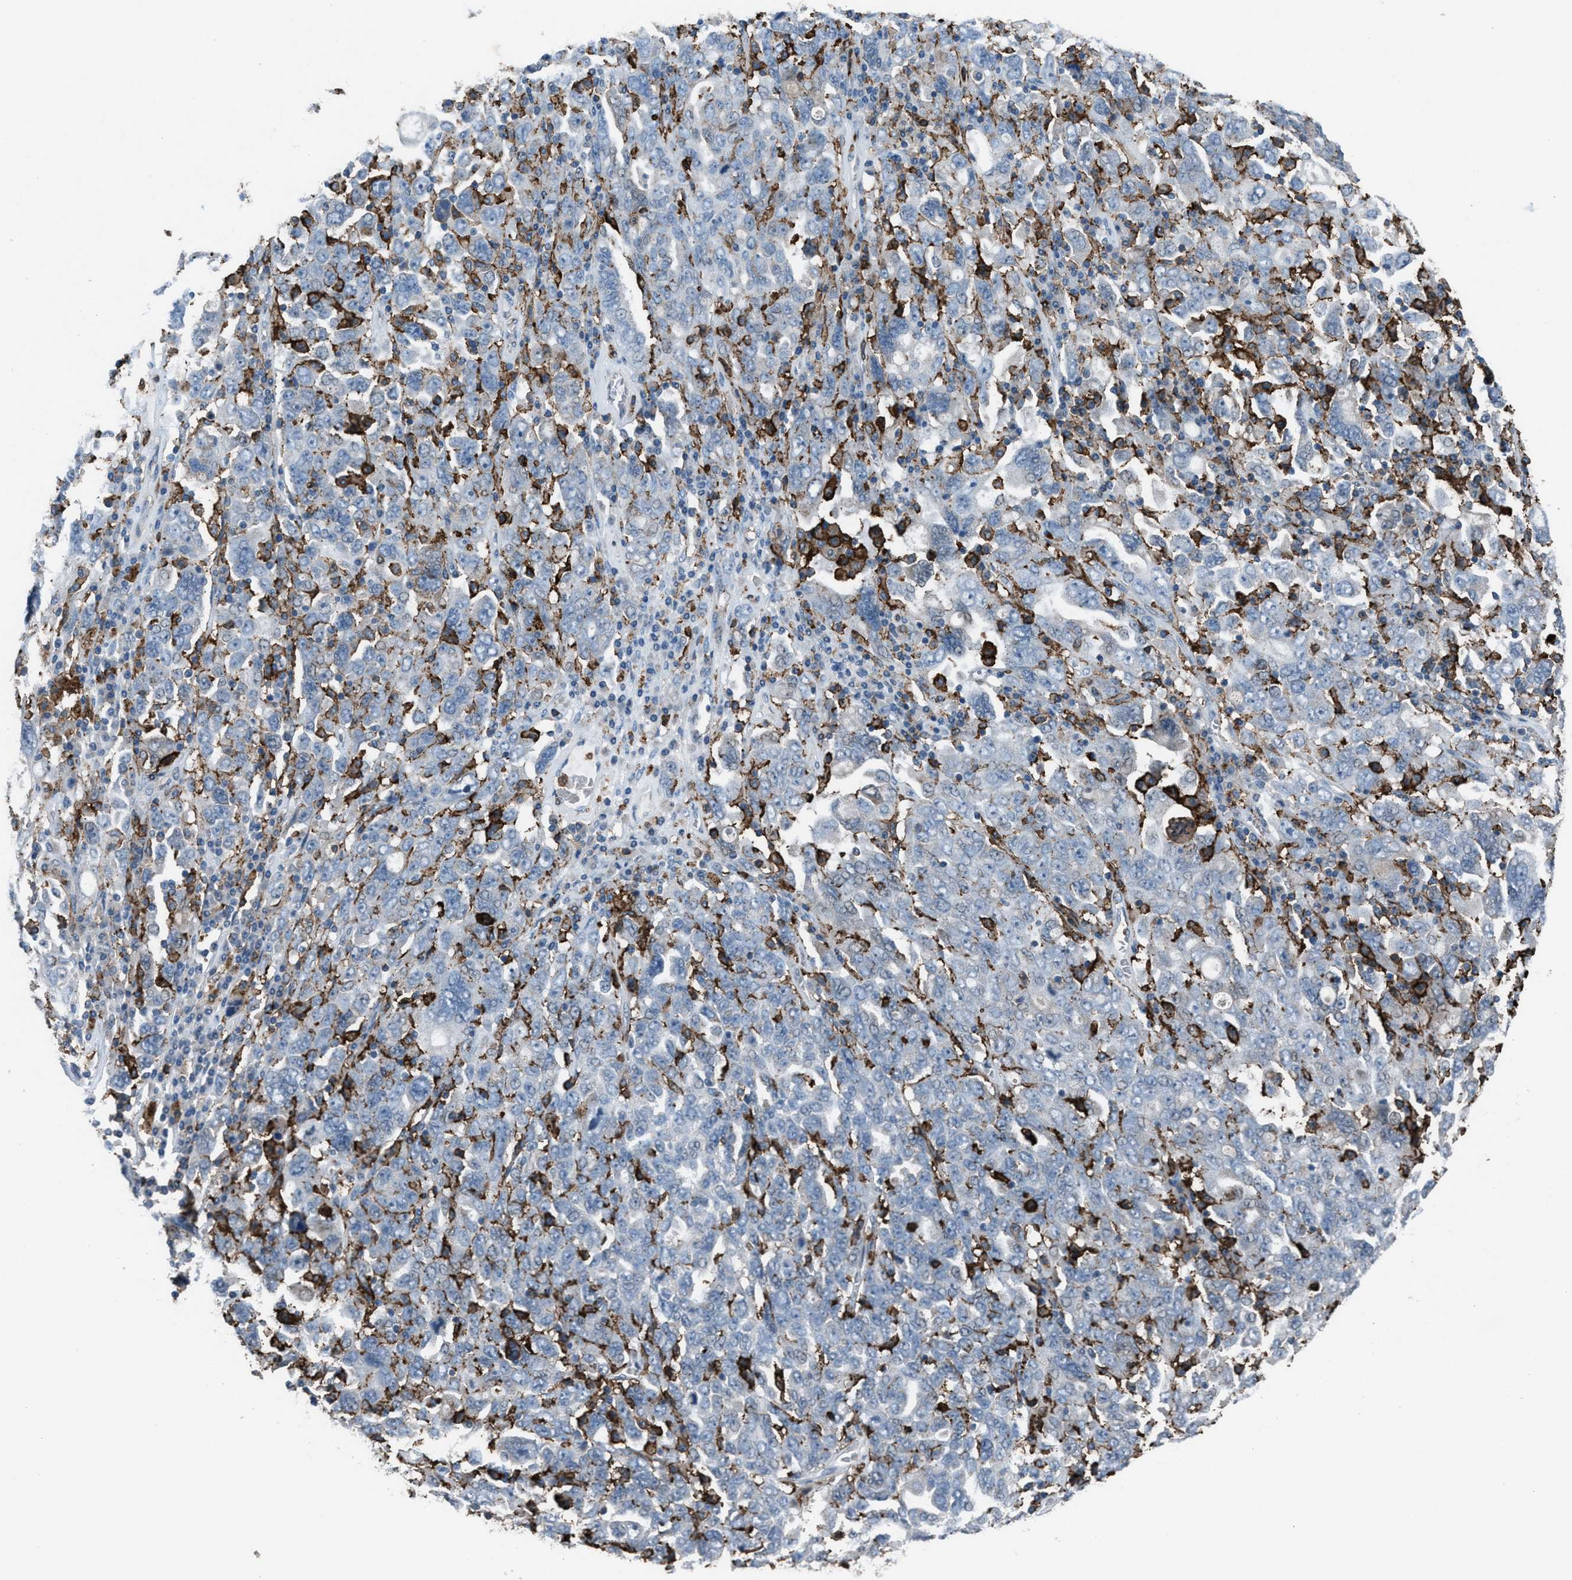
{"staining": {"intensity": "negative", "quantity": "none", "location": "none"}, "tissue": "ovarian cancer", "cell_type": "Tumor cells", "image_type": "cancer", "snomed": [{"axis": "morphology", "description": "Carcinoma, endometroid"}, {"axis": "topography", "description": "Ovary"}], "caption": "This is a histopathology image of IHC staining of ovarian cancer (endometroid carcinoma), which shows no positivity in tumor cells.", "gene": "FCER1G", "patient": {"sex": "female", "age": 62}}